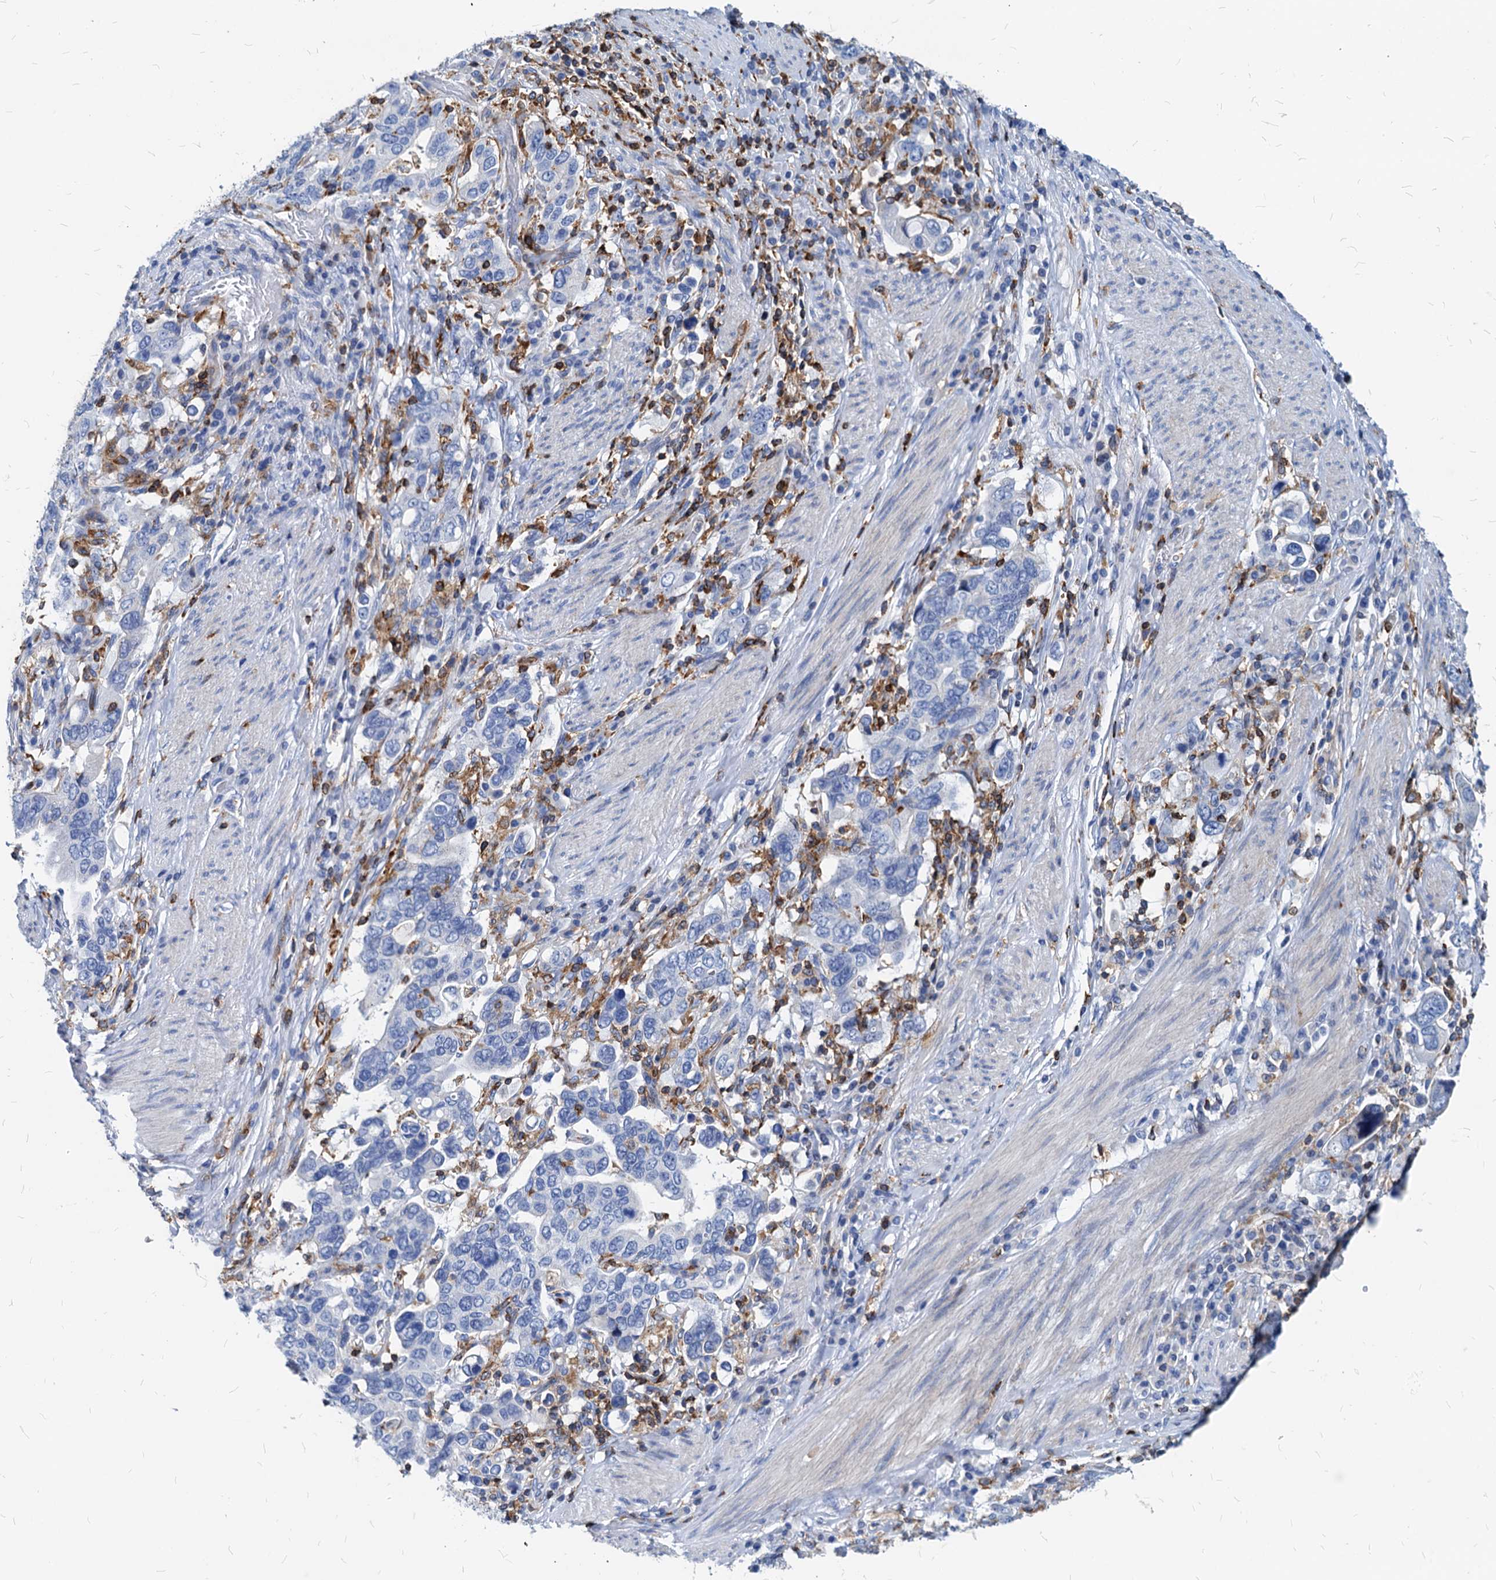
{"staining": {"intensity": "negative", "quantity": "none", "location": "none"}, "tissue": "stomach cancer", "cell_type": "Tumor cells", "image_type": "cancer", "snomed": [{"axis": "morphology", "description": "Adenocarcinoma, NOS"}, {"axis": "topography", "description": "Stomach, upper"}], "caption": "Human stomach cancer (adenocarcinoma) stained for a protein using IHC displays no positivity in tumor cells.", "gene": "LCP2", "patient": {"sex": "male", "age": 62}}